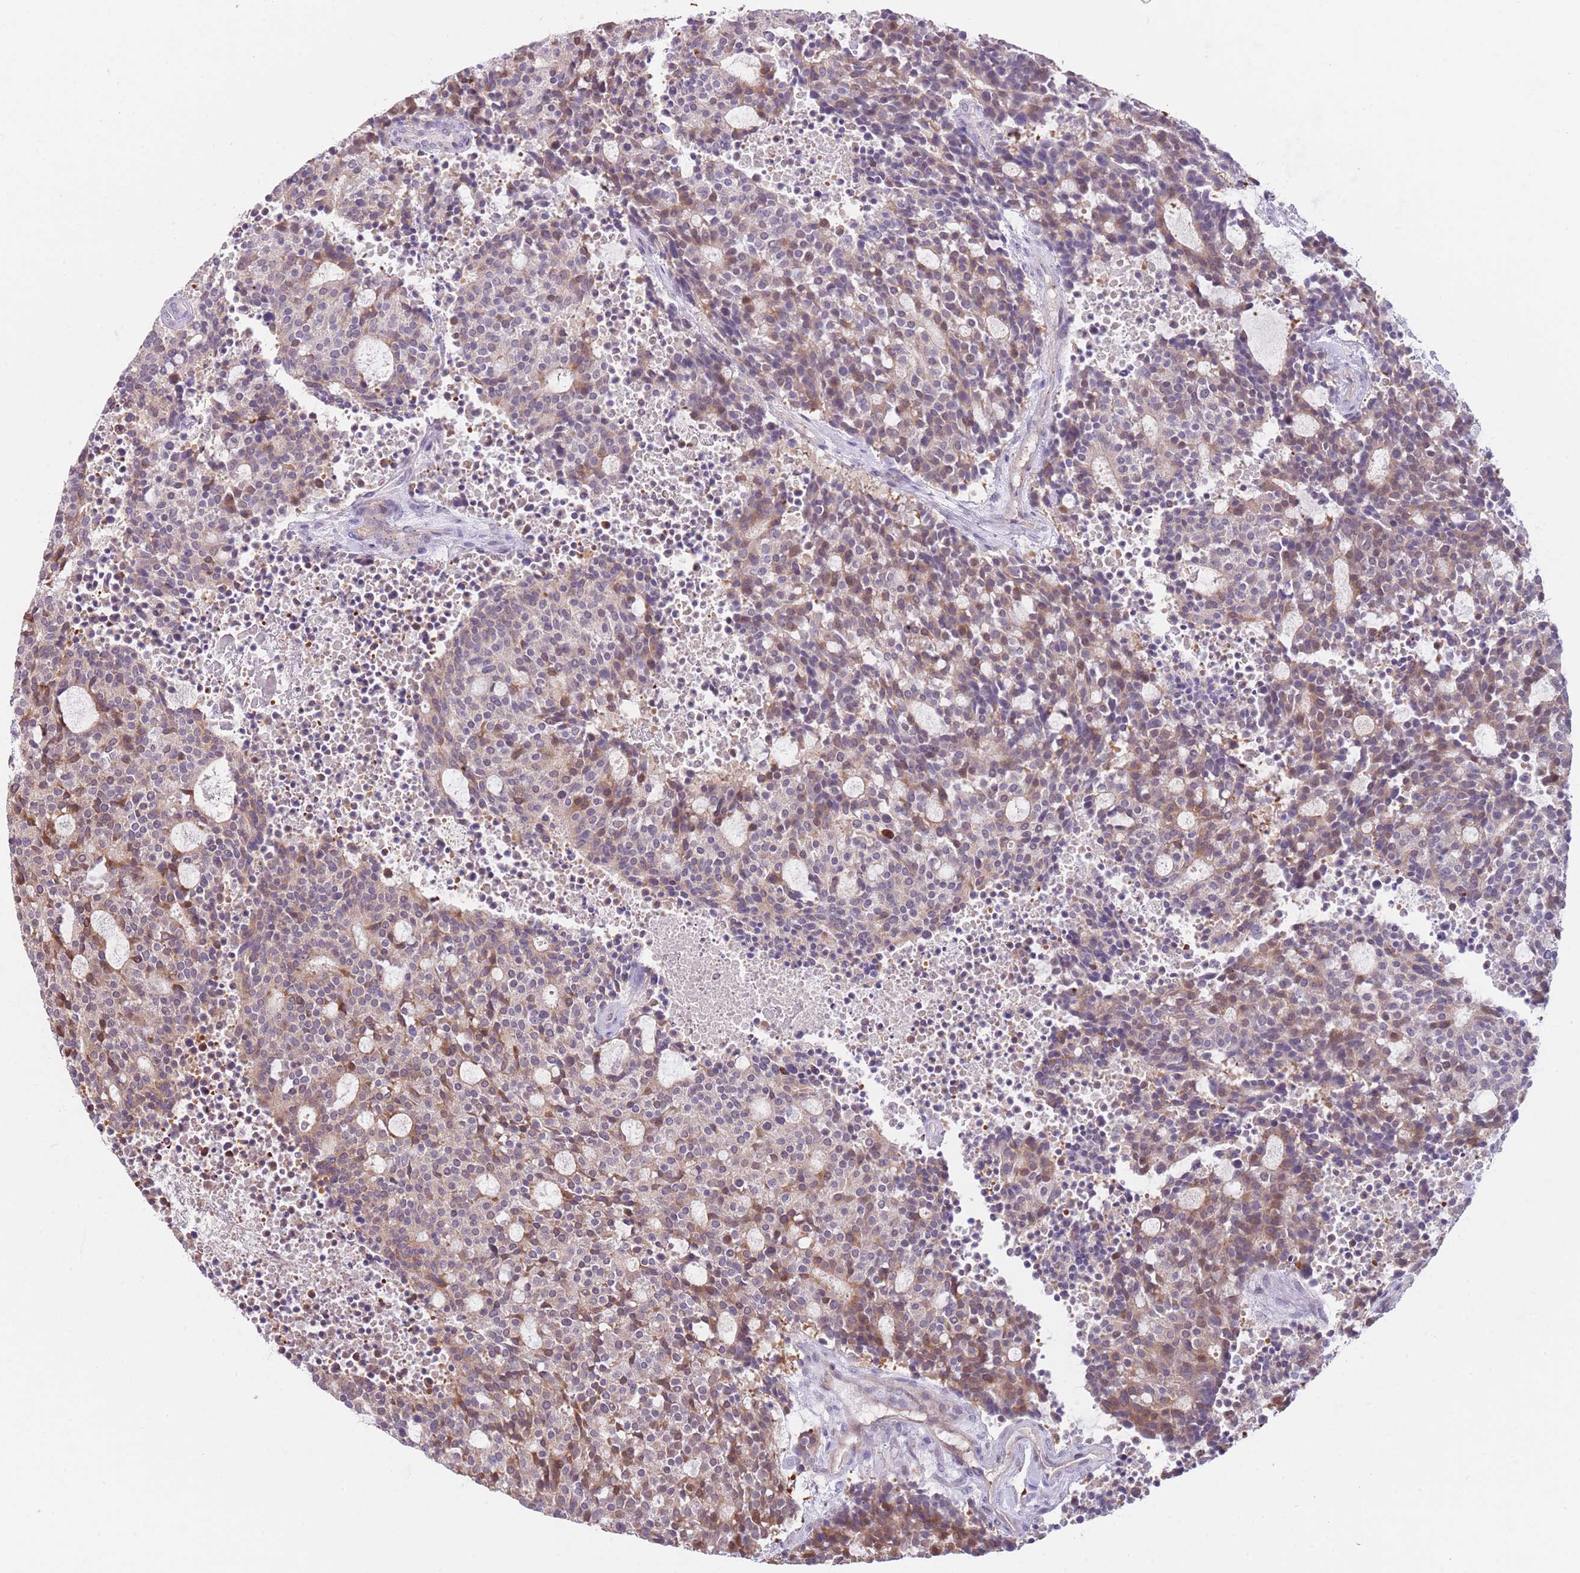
{"staining": {"intensity": "moderate", "quantity": "25%-75%", "location": "cytoplasmic/membranous"}, "tissue": "carcinoid", "cell_type": "Tumor cells", "image_type": "cancer", "snomed": [{"axis": "morphology", "description": "Carcinoid, malignant, NOS"}, {"axis": "topography", "description": "Pancreas"}], "caption": "Immunohistochemical staining of human malignant carcinoid reveals moderate cytoplasmic/membranous protein positivity in approximately 25%-75% of tumor cells.", "gene": "LDHD", "patient": {"sex": "female", "age": 54}}